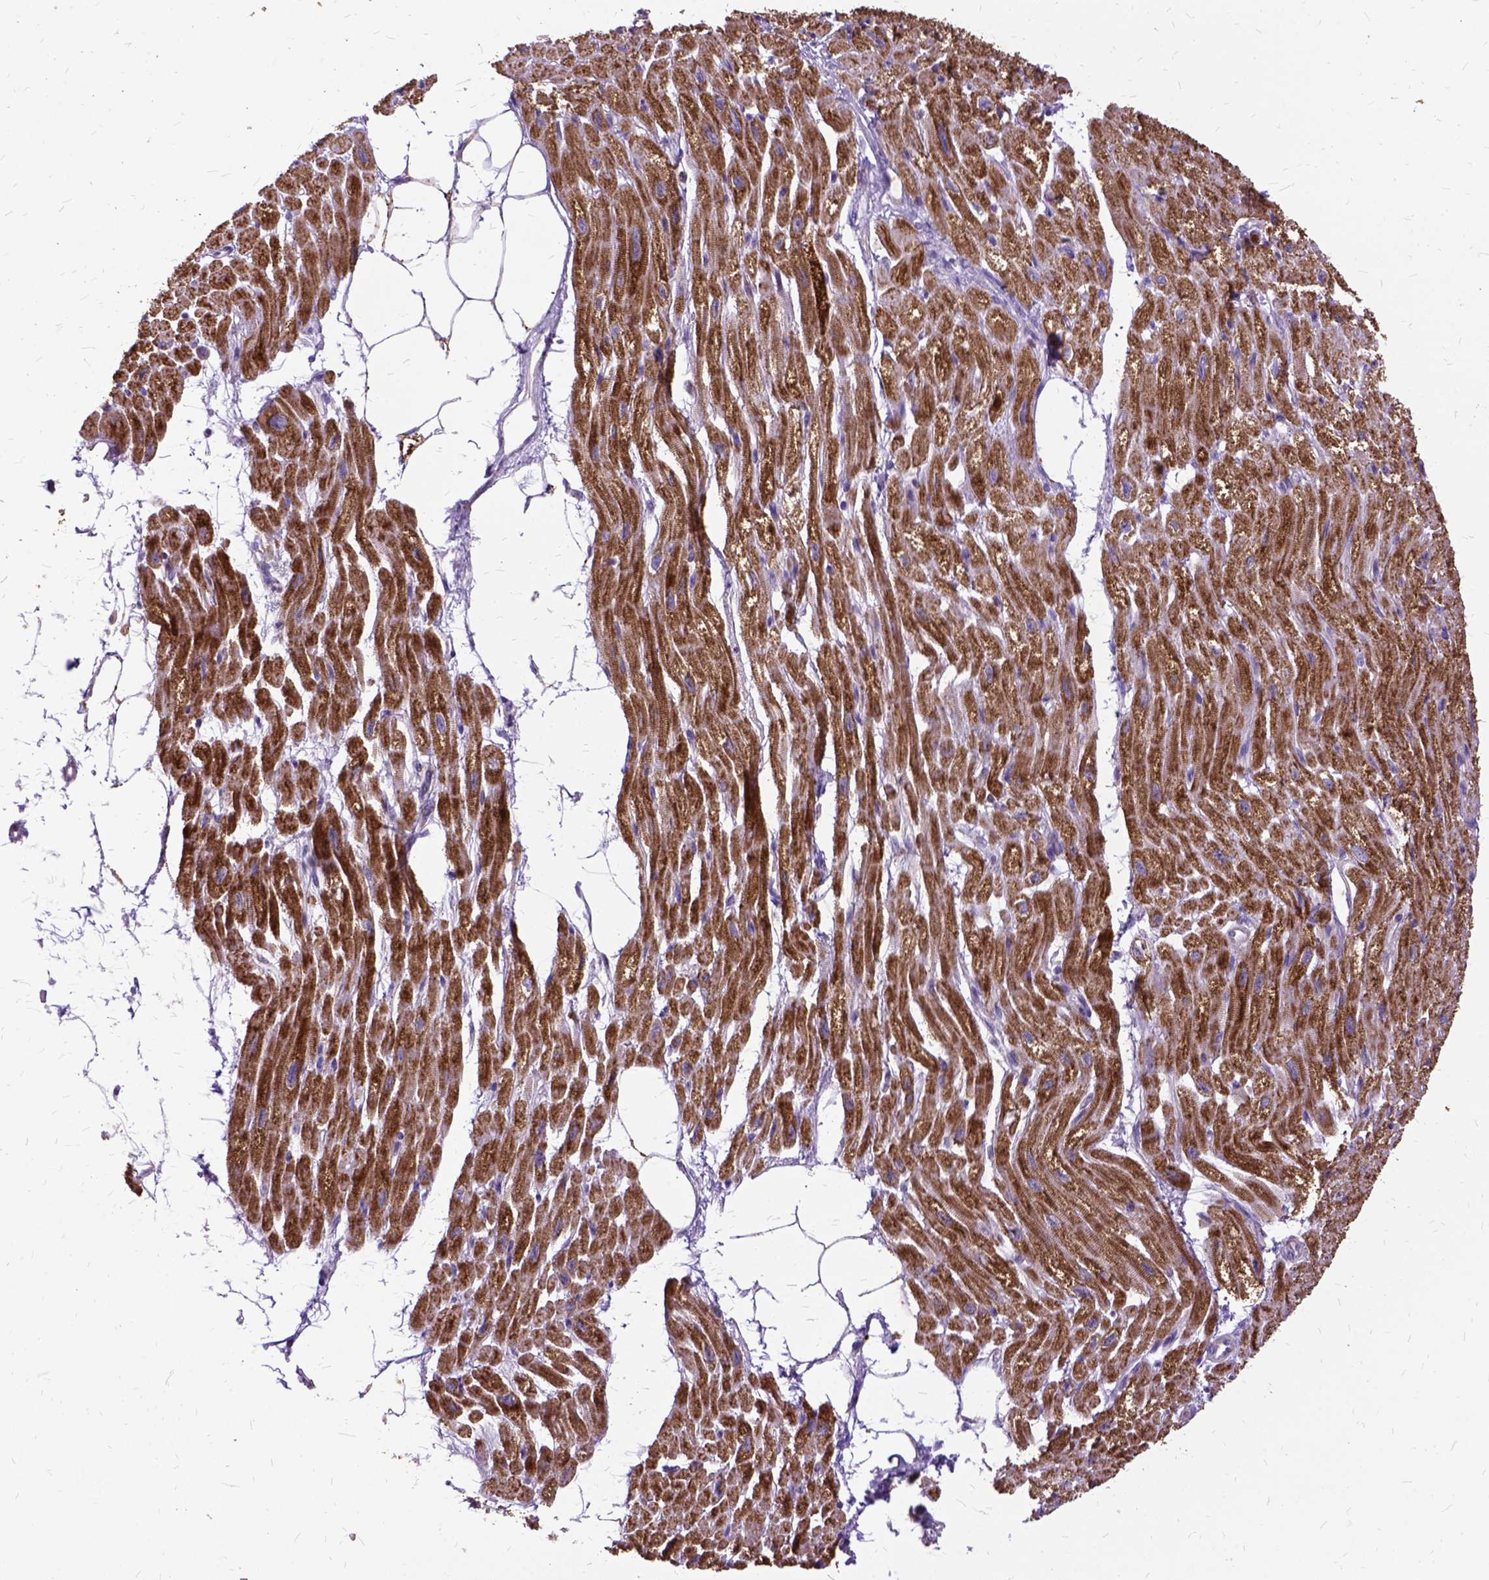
{"staining": {"intensity": "strong", "quantity": ">75%", "location": "cytoplasmic/membranous"}, "tissue": "heart muscle", "cell_type": "Cardiomyocytes", "image_type": "normal", "snomed": [{"axis": "morphology", "description": "Normal tissue, NOS"}, {"axis": "topography", "description": "Heart"}], "caption": "High-power microscopy captured an IHC histopathology image of unremarkable heart muscle, revealing strong cytoplasmic/membranous positivity in about >75% of cardiomyocytes. (Brightfield microscopy of DAB IHC at high magnification).", "gene": "OXCT1", "patient": {"sex": "female", "age": 62}}